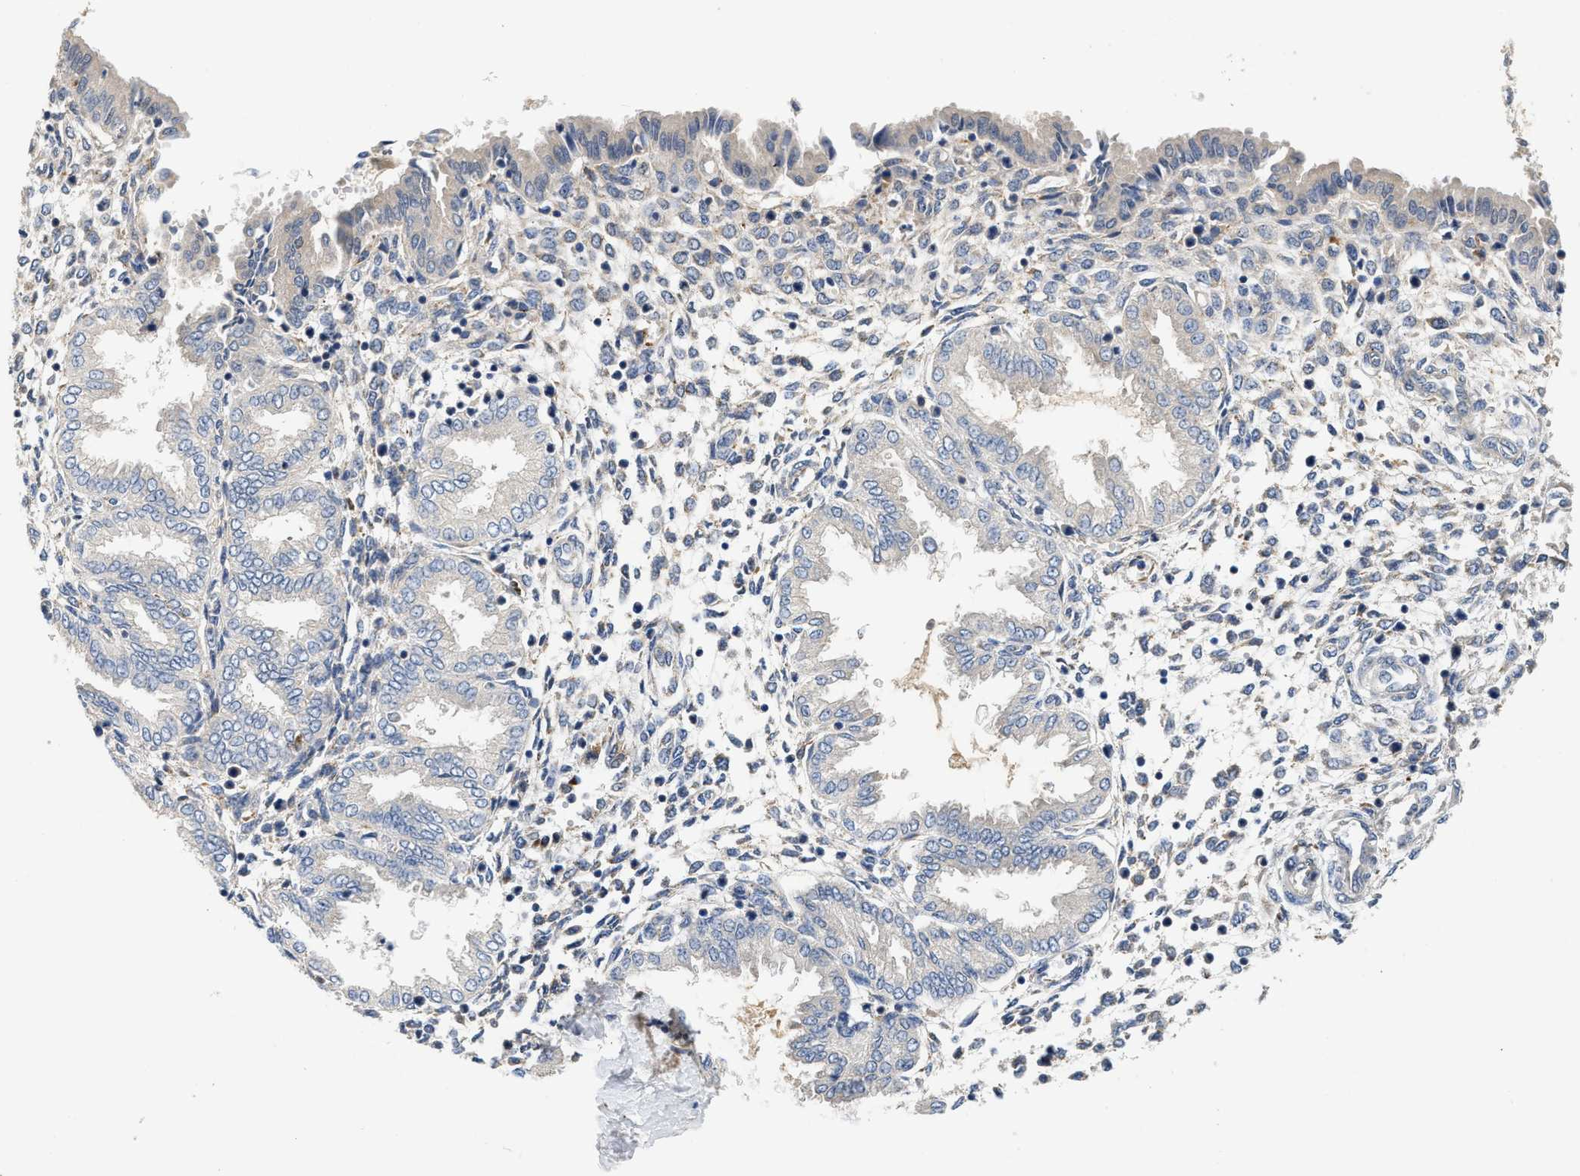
{"staining": {"intensity": "weak", "quantity": "<25%", "location": "cytoplasmic/membranous"}, "tissue": "endometrium", "cell_type": "Cells in endometrial stroma", "image_type": "normal", "snomed": [{"axis": "morphology", "description": "Normal tissue, NOS"}, {"axis": "topography", "description": "Endometrium"}], "caption": "This photomicrograph is of normal endometrium stained with immunohistochemistry to label a protein in brown with the nuclei are counter-stained blue. There is no staining in cells in endometrial stroma. (DAB immunohistochemistry (IHC), high magnification).", "gene": "PPM1L", "patient": {"sex": "female", "age": 33}}